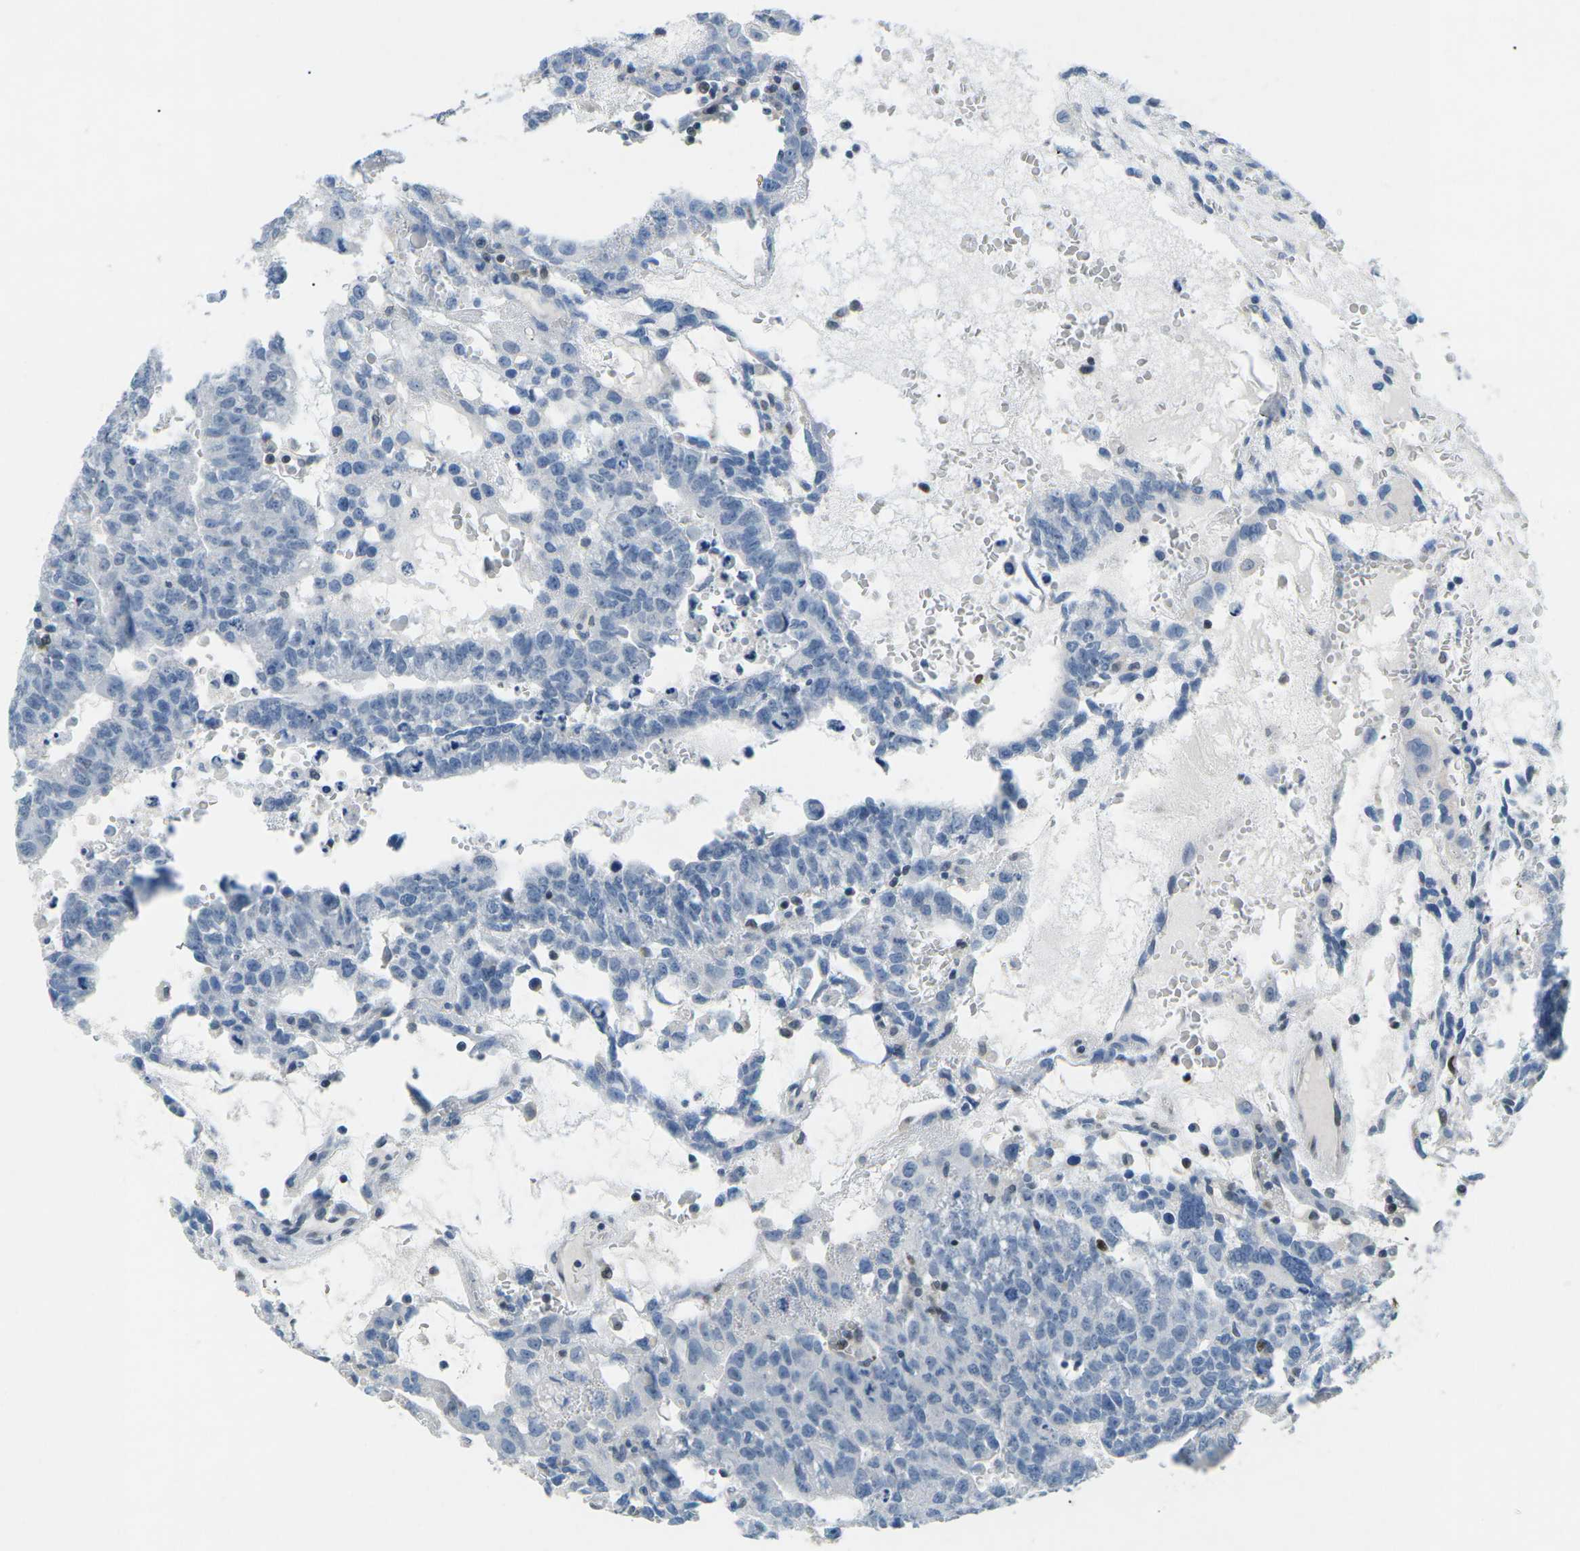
{"staining": {"intensity": "negative", "quantity": "none", "location": "none"}, "tissue": "testis cancer", "cell_type": "Tumor cells", "image_type": "cancer", "snomed": [{"axis": "morphology", "description": "Seminoma, NOS"}, {"axis": "morphology", "description": "Carcinoma, Embryonal, NOS"}, {"axis": "topography", "description": "Testis"}], "caption": "Tumor cells show no significant expression in testis cancer.", "gene": "MBNL1", "patient": {"sex": "male", "age": 52}}